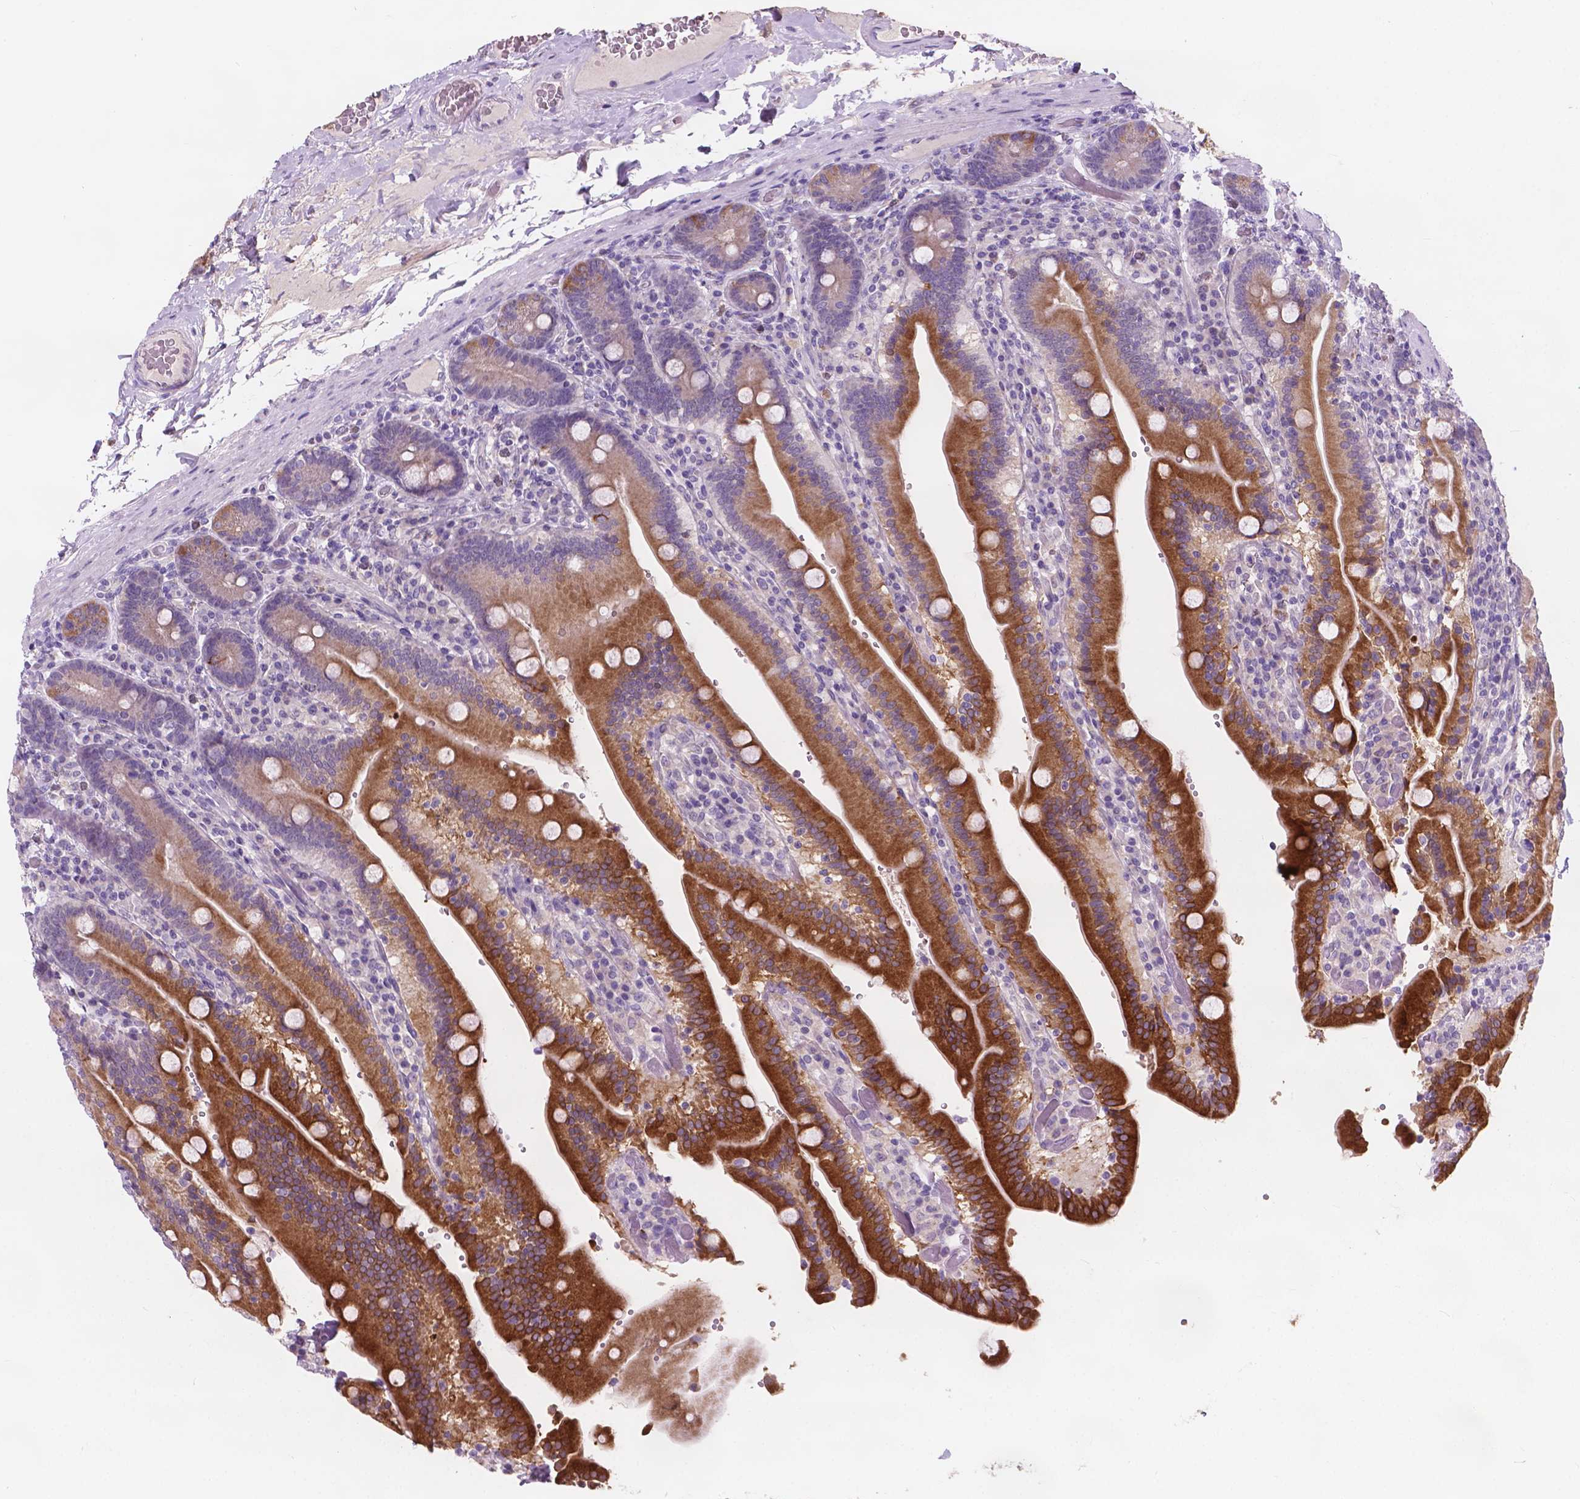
{"staining": {"intensity": "strong", "quantity": "25%-75%", "location": "cytoplasmic/membranous"}, "tissue": "duodenum", "cell_type": "Glandular cells", "image_type": "normal", "snomed": [{"axis": "morphology", "description": "Normal tissue, NOS"}, {"axis": "topography", "description": "Duodenum"}], "caption": "Immunohistochemistry of normal human duodenum displays high levels of strong cytoplasmic/membranous positivity in approximately 25%-75% of glandular cells.", "gene": "IREB2", "patient": {"sex": "female", "age": 62}}